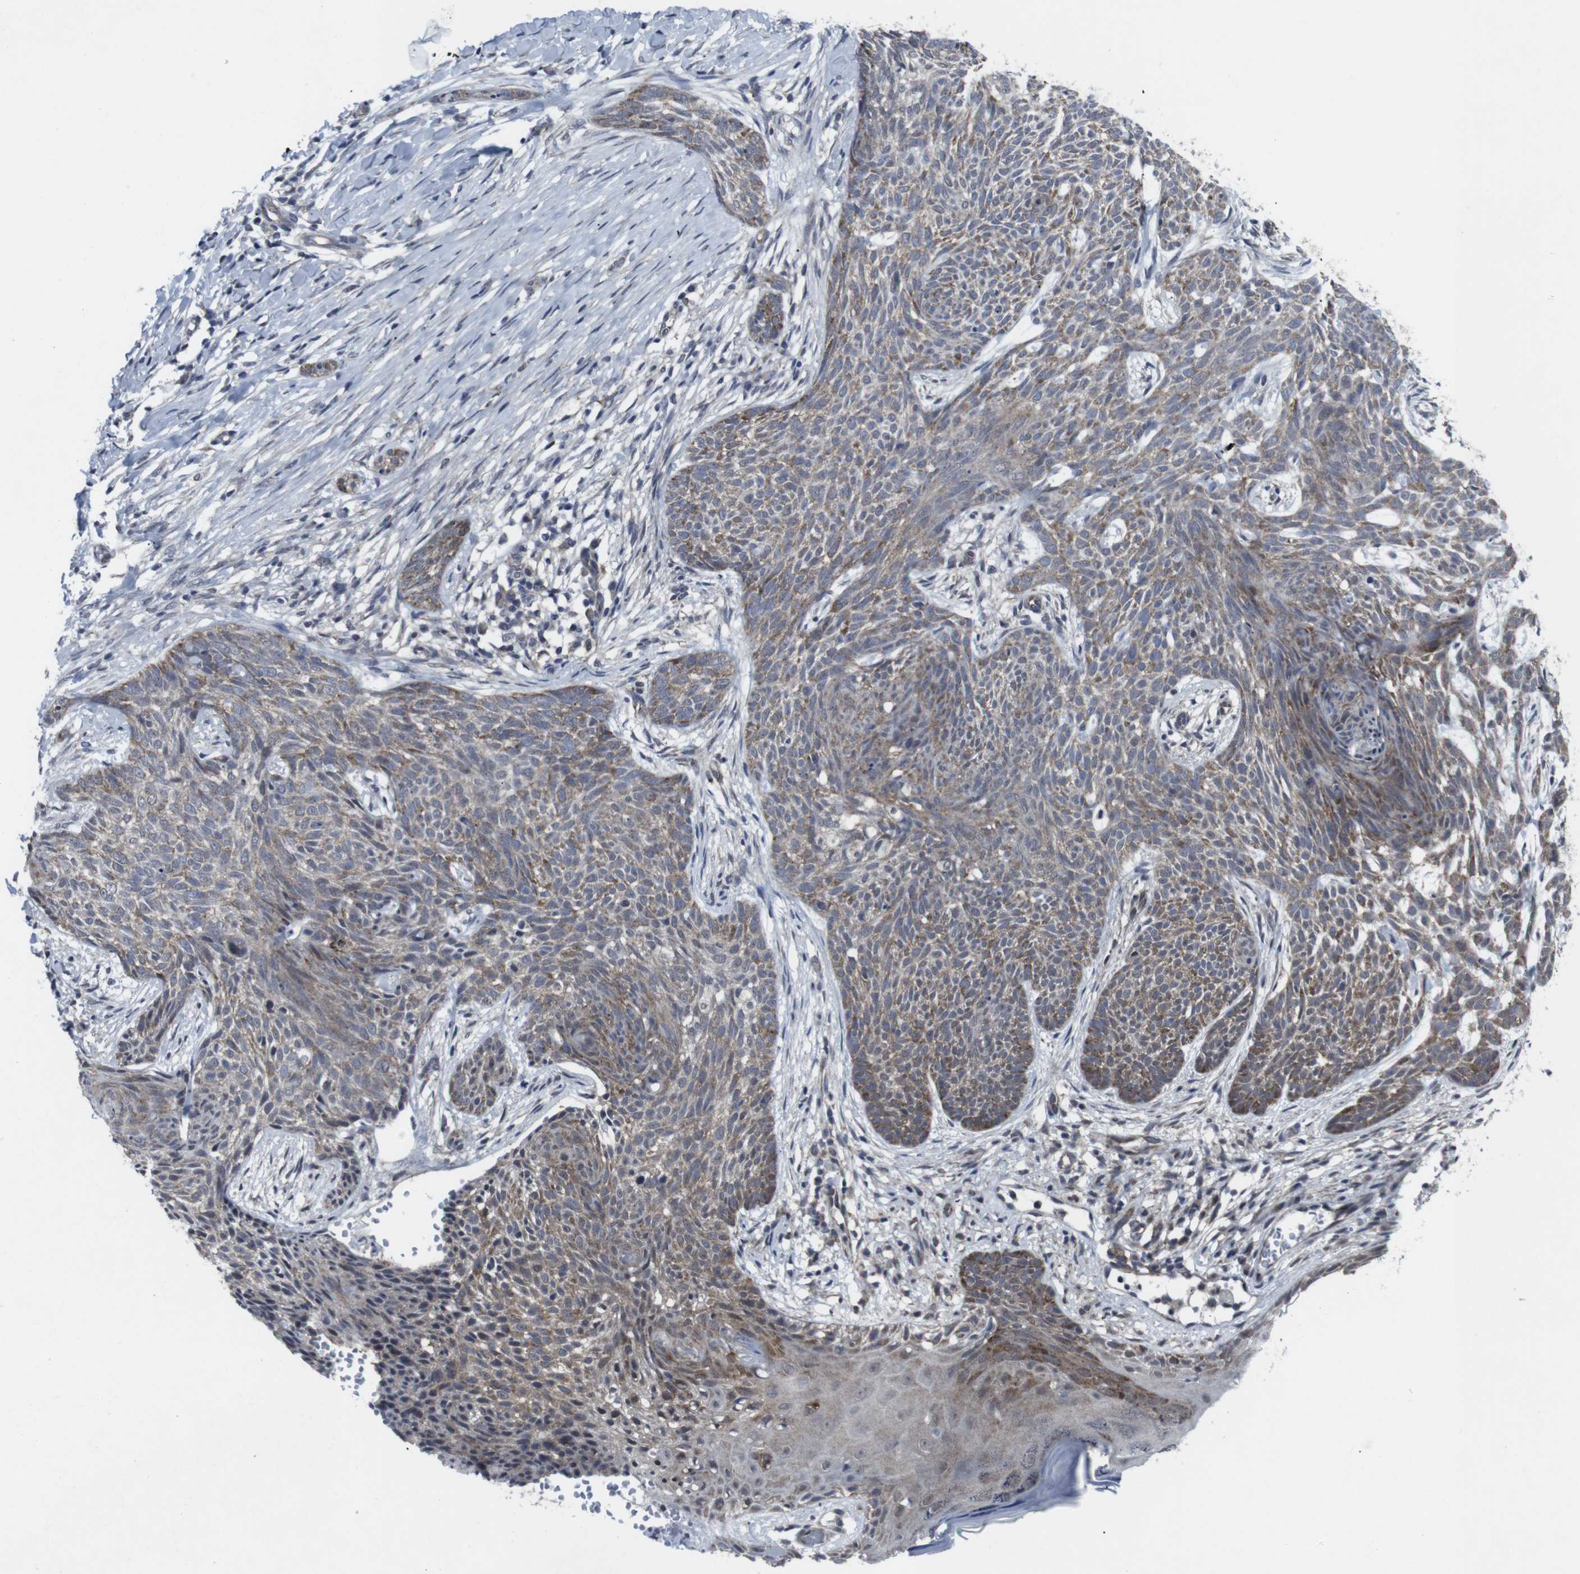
{"staining": {"intensity": "moderate", "quantity": ">75%", "location": "cytoplasmic/membranous"}, "tissue": "skin cancer", "cell_type": "Tumor cells", "image_type": "cancer", "snomed": [{"axis": "morphology", "description": "Basal cell carcinoma"}, {"axis": "topography", "description": "Skin"}], "caption": "Immunohistochemical staining of skin cancer (basal cell carcinoma) reveals medium levels of moderate cytoplasmic/membranous expression in about >75% of tumor cells.", "gene": "GEMIN2", "patient": {"sex": "female", "age": 59}}